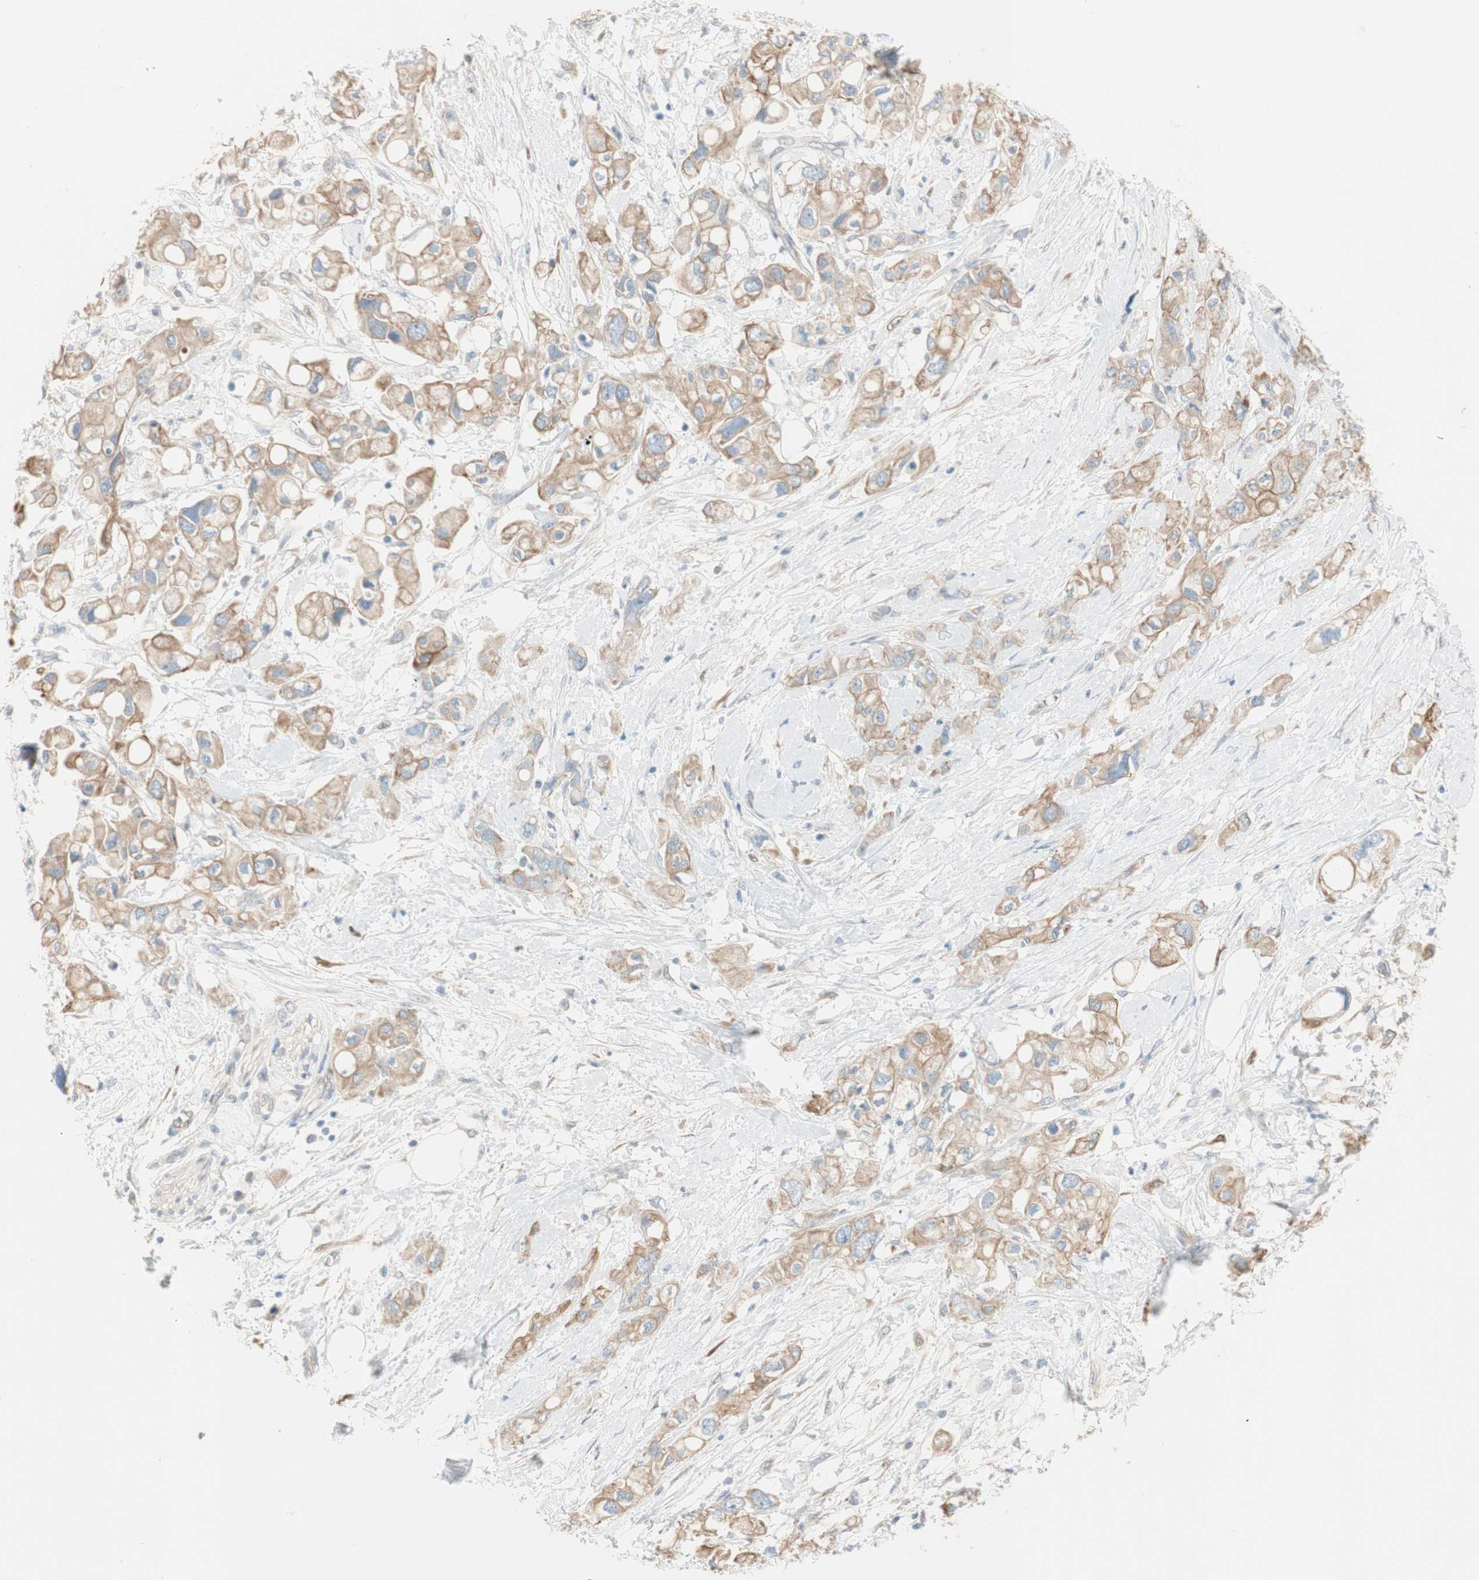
{"staining": {"intensity": "weak", "quantity": ">75%", "location": "cytoplasmic/membranous"}, "tissue": "pancreatic cancer", "cell_type": "Tumor cells", "image_type": "cancer", "snomed": [{"axis": "morphology", "description": "Adenocarcinoma, NOS"}, {"axis": "topography", "description": "Pancreas"}], "caption": "Immunohistochemistry micrograph of neoplastic tissue: human pancreatic adenocarcinoma stained using immunohistochemistry (IHC) exhibits low levels of weak protein expression localized specifically in the cytoplasmic/membranous of tumor cells, appearing as a cytoplasmic/membranous brown color.", "gene": "CDK3", "patient": {"sex": "female", "age": 56}}